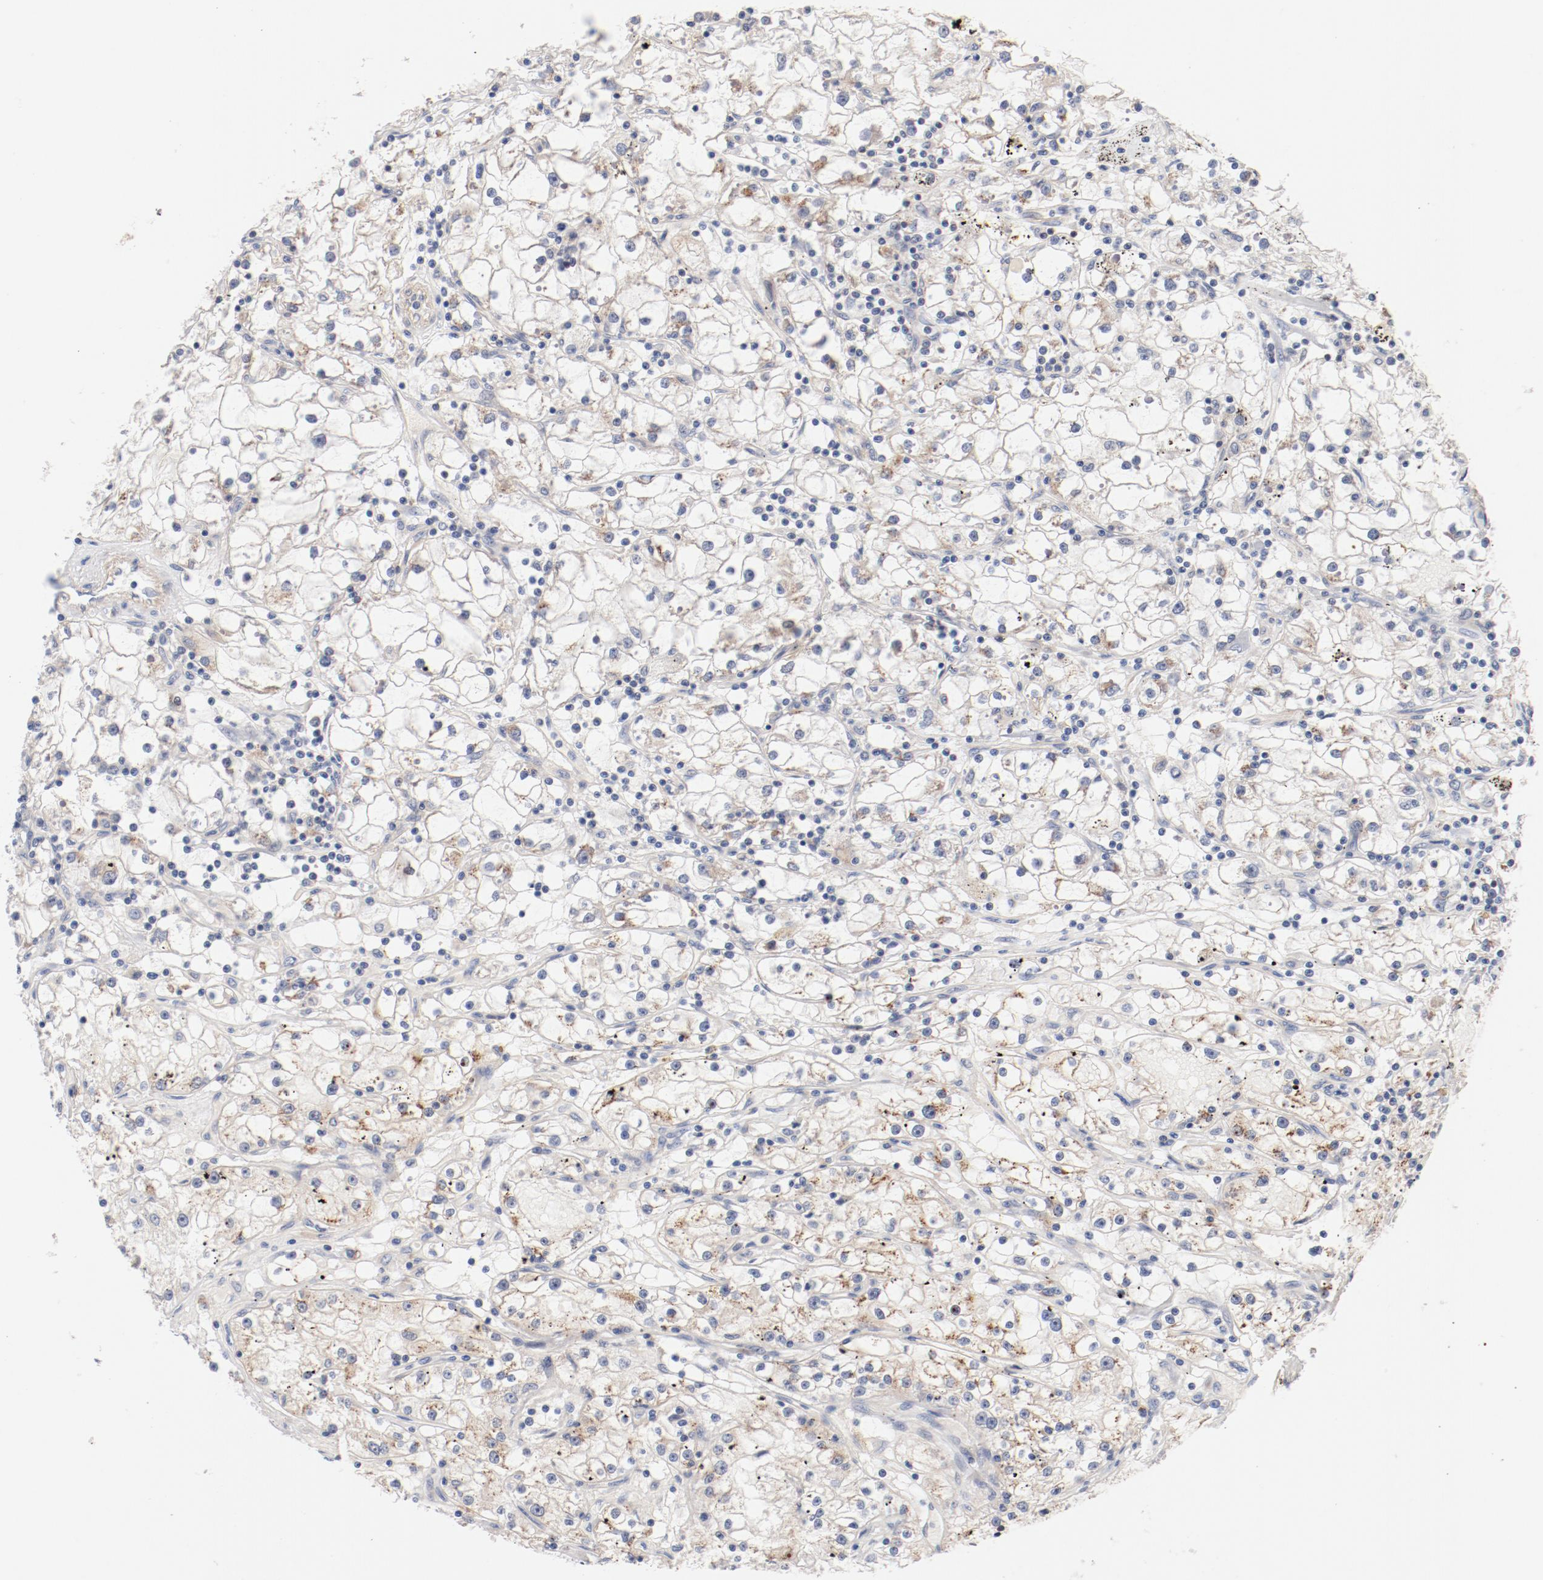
{"staining": {"intensity": "weak", "quantity": "<25%", "location": "cytoplasmic/membranous"}, "tissue": "renal cancer", "cell_type": "Tumor cells", "image_type": "cancer", "snomed": [{"axis": "morphology", "description": "Adenocarcinoma, NOS"}, {"axis": "topography", "description": "Kidney"}], "caption": "IHC of renal cancer shows no positivity in tumor cells.", "gene": "ZNF267", "patient": {"sex": "male", "age": 56}}